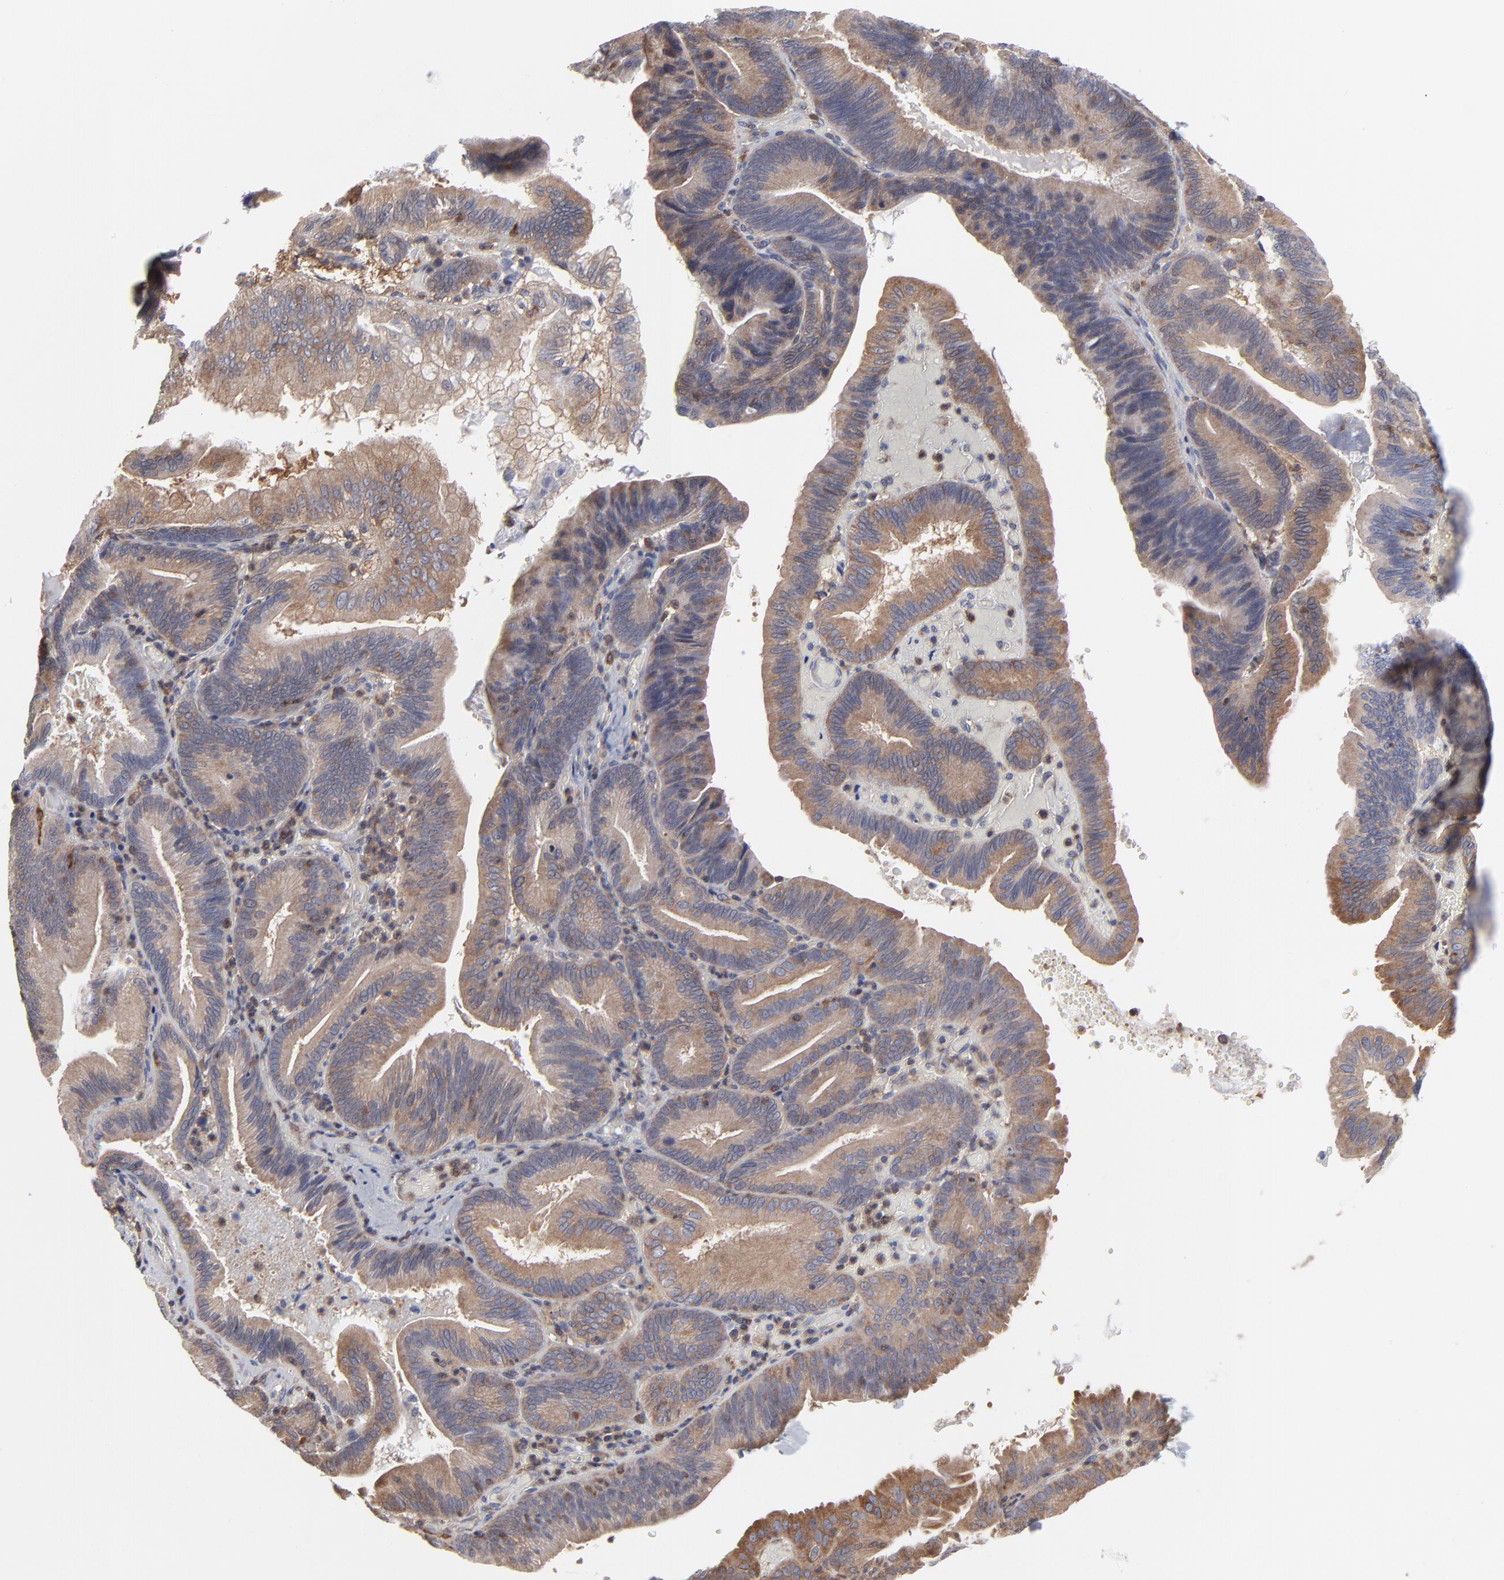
{"staining": {"intensity": "moderate", "quantity": ">75%", "location": "cytoplasmic/membranous"}, "tissue": "pancreatic cancer", "cell_type": "Tumor cells", "image_type": "cancer", "snomed": [{"axis": "morphology", "description": "Adenocarcinoma, NOS"}, {"axis": "topography", "description": "Pancreas"}], "caption": "Immunohistochemical staining of adenocarcinoma (pancreatic) exhibits moderate cytoplasmic/membranous protein positivity in about >75% of tumor cells.", "gene": "MAP2K1", "patient": {"sex": "male", "age": 82}}